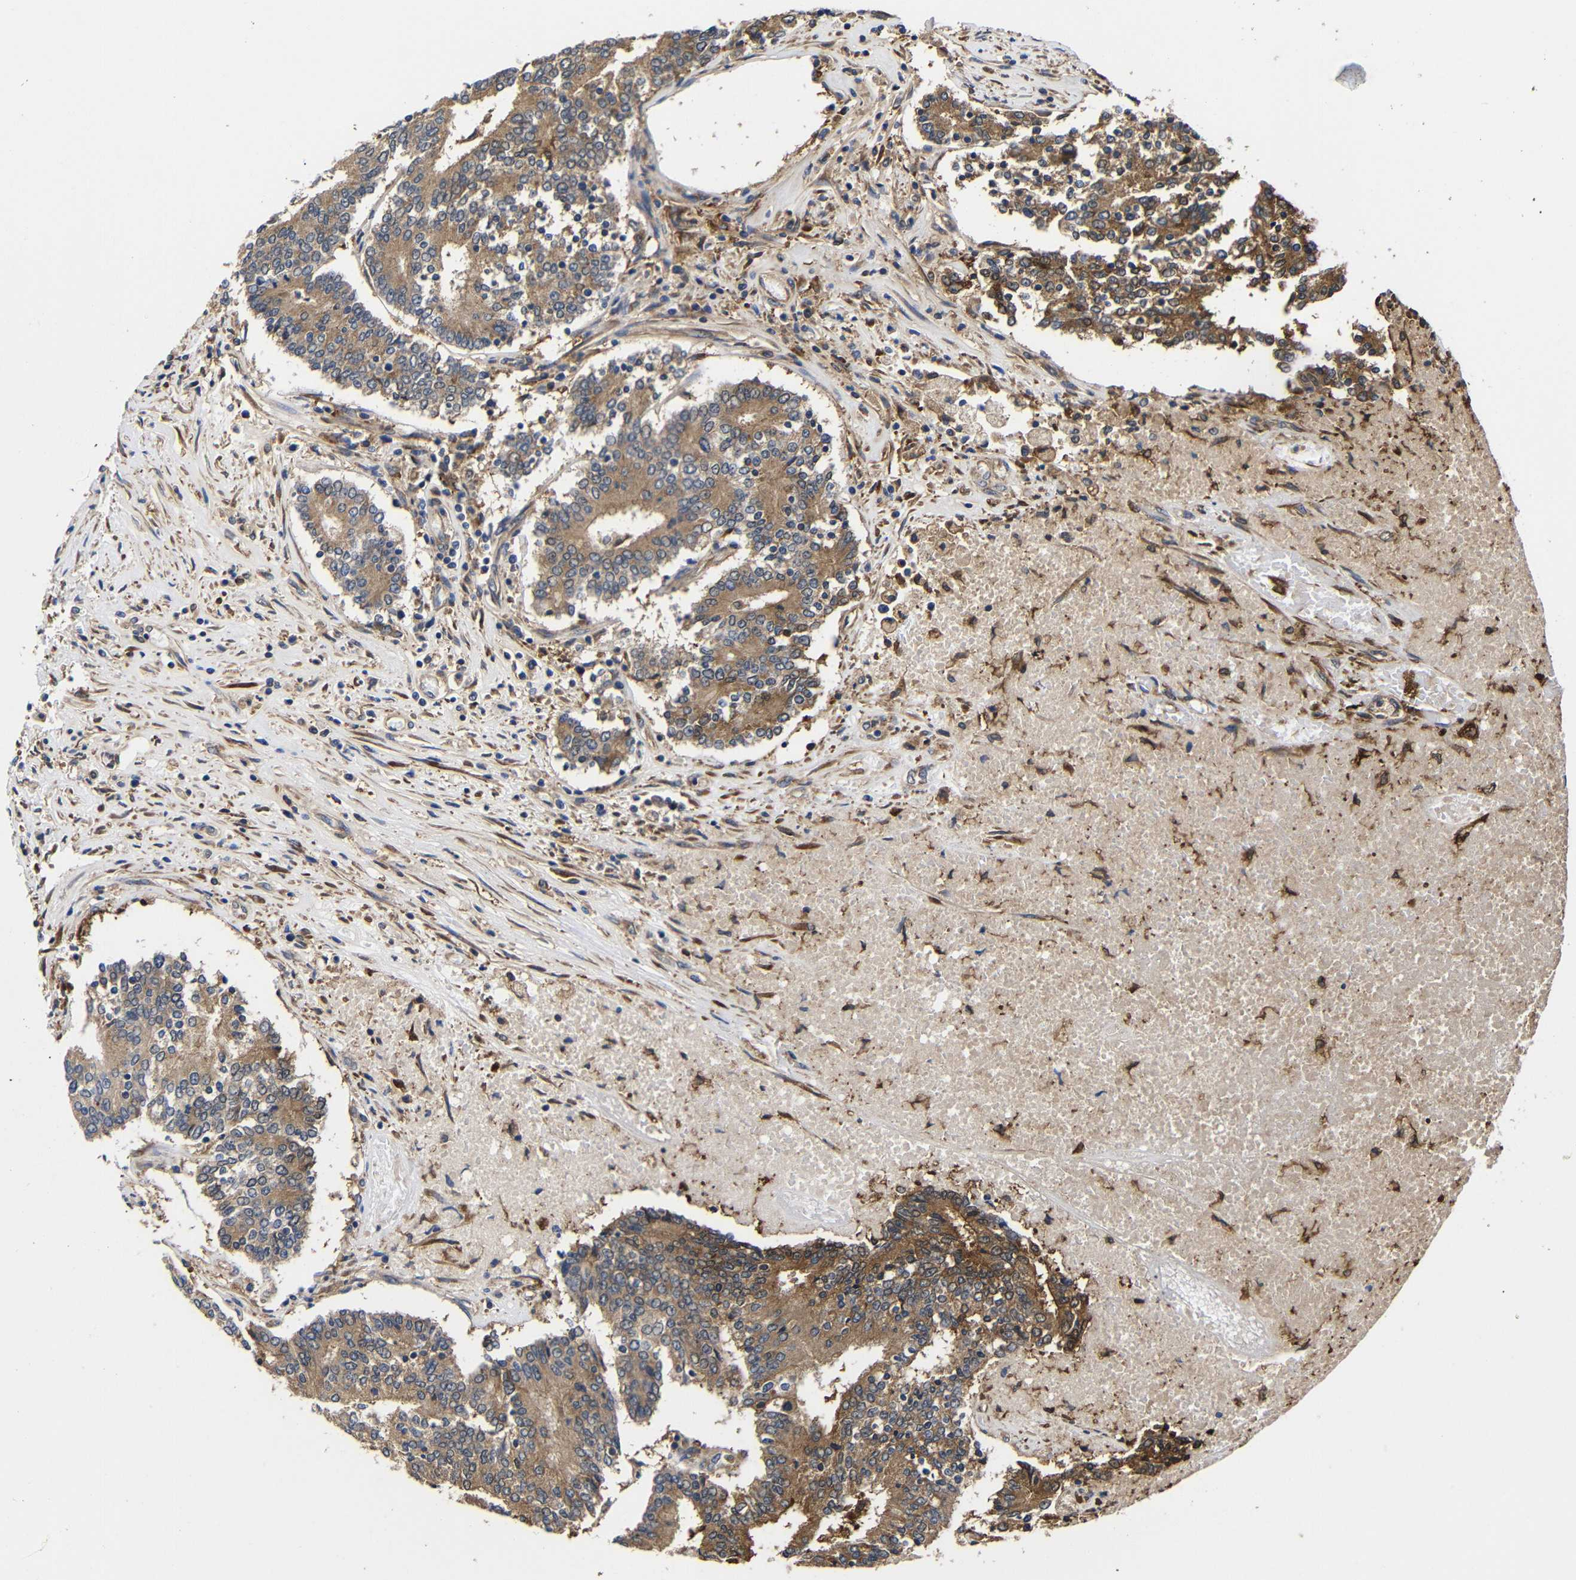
{"staining": {"intensity": "moderate", "quantity": ">75%", "location": "cytoplasmic/membranous"}, "tissue": "prostate cancer", "cell_type": "Tumor cells", "image_type": "cancer", "snomed": [{"axis": "morphology", "description": "Normal tissue, NOS"}, {"axis": "morphology", "description": "Adenocarcinoma, High grade"}, {"axis": "topography", "description": "Prostate"}, {"axis": "topography", "description": "Seminal veicle"}], "caption": "Prostate cancer (adenocarcinoma (high-grade)) stained with immunohistochemistry (IHC) demonstrates moderate cytoplasmic/membranous staining in approximately >75% of tumor cells. The staining is performed using DAB brown chromogen to label protein expression. The nuclei are counter-stained blue using hematoxylin.", "gene": "LRRCC1", "patient": {"sex": "male", "age": 55}}